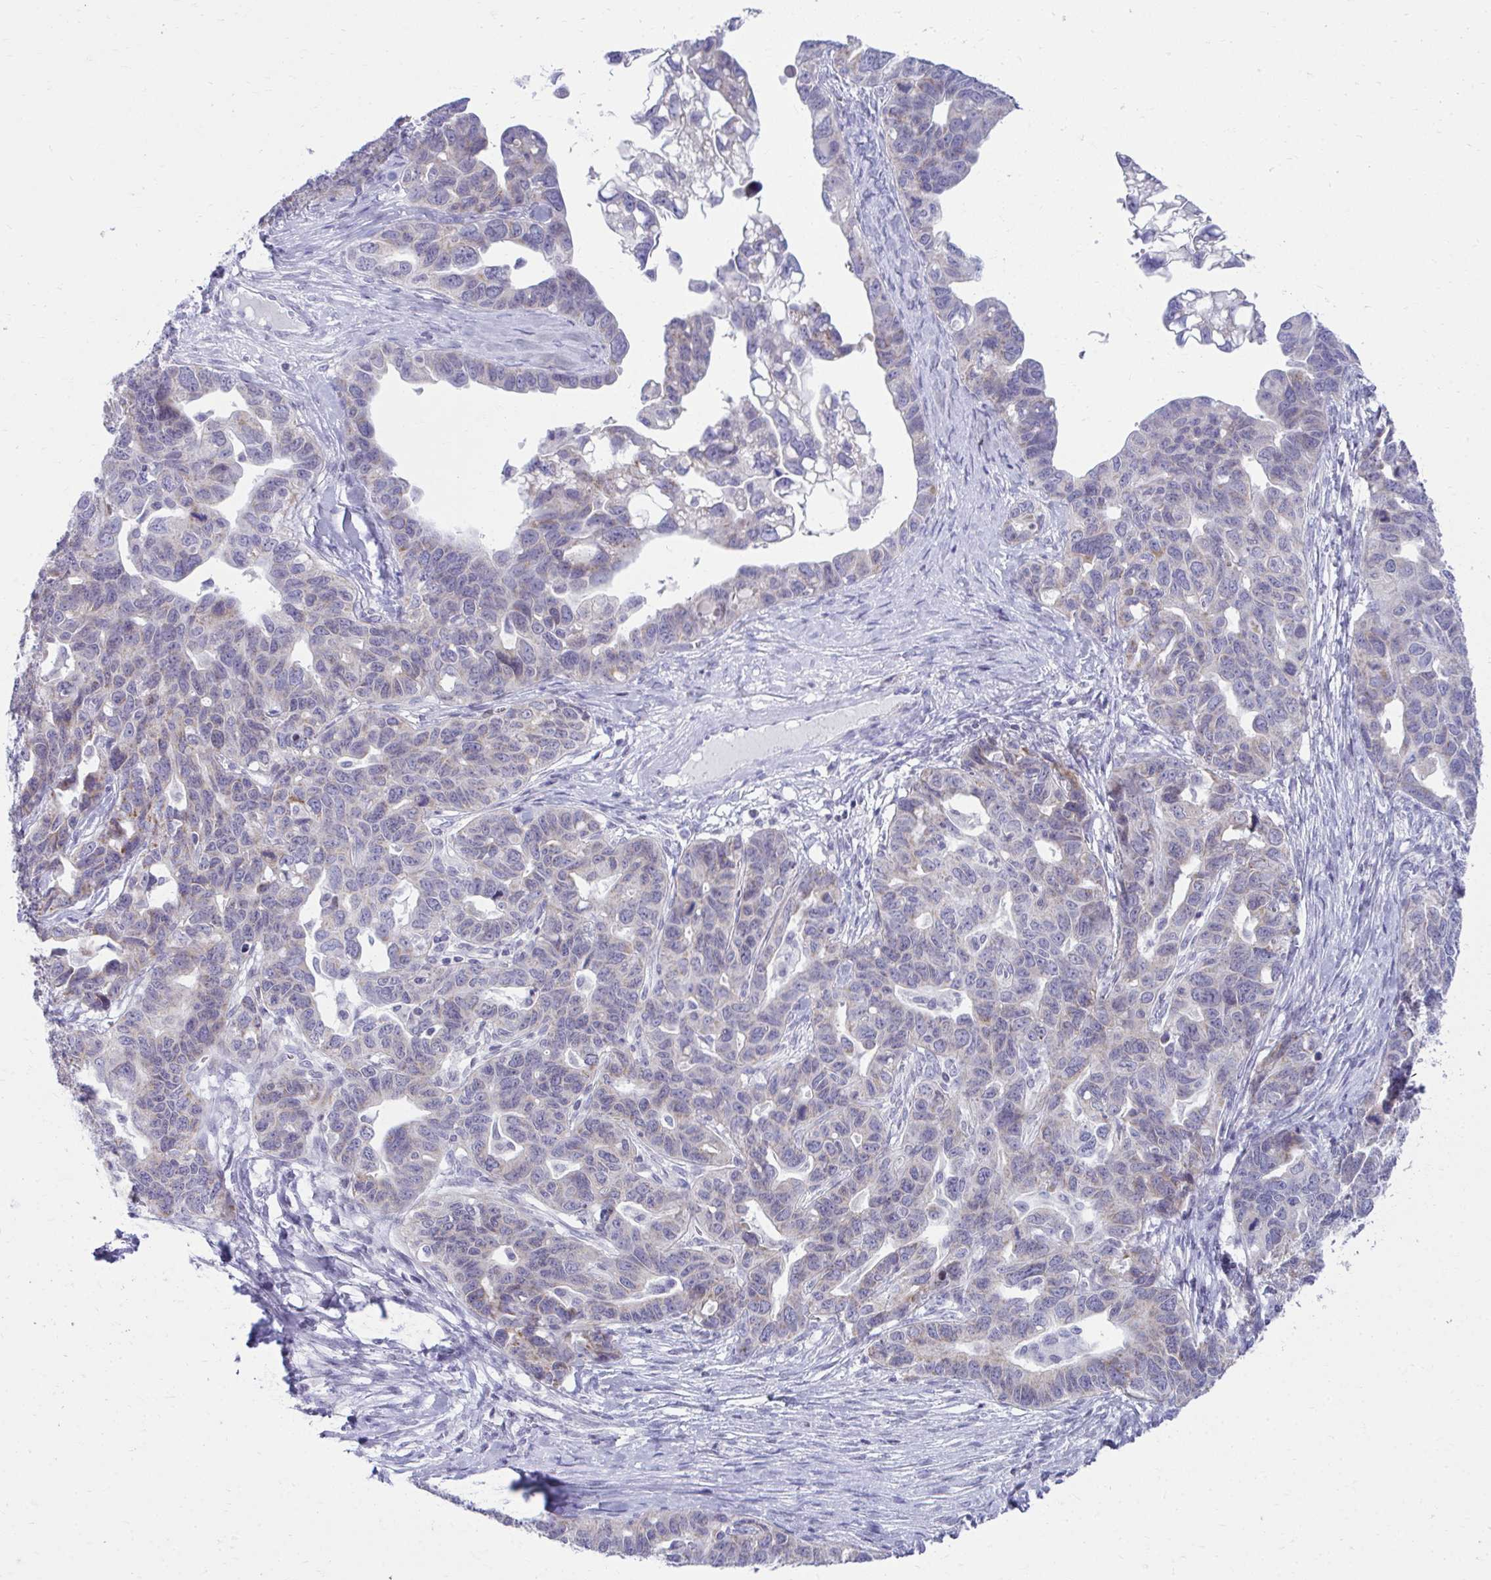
{"staining": {"intensity": "weak", "quantity": "<25%", "location": "cytoplasmic/membranous"}, "tissue": "ovarian cancer", "cell_type": "Tumor cells", "image_type": "cancer", "snomed": [{"axis": "morphology", "description": "Cystadenocarcinoma, serous, NOS"}, {"axis": "topography", "description": "Ovary"}], "caption": "A histopathology image of ovarian cancer stained for a protein exhibits no brown staining in tumor cells.", "gene": "OR7A5", "patient": {"sex": "female", "age": 69}}